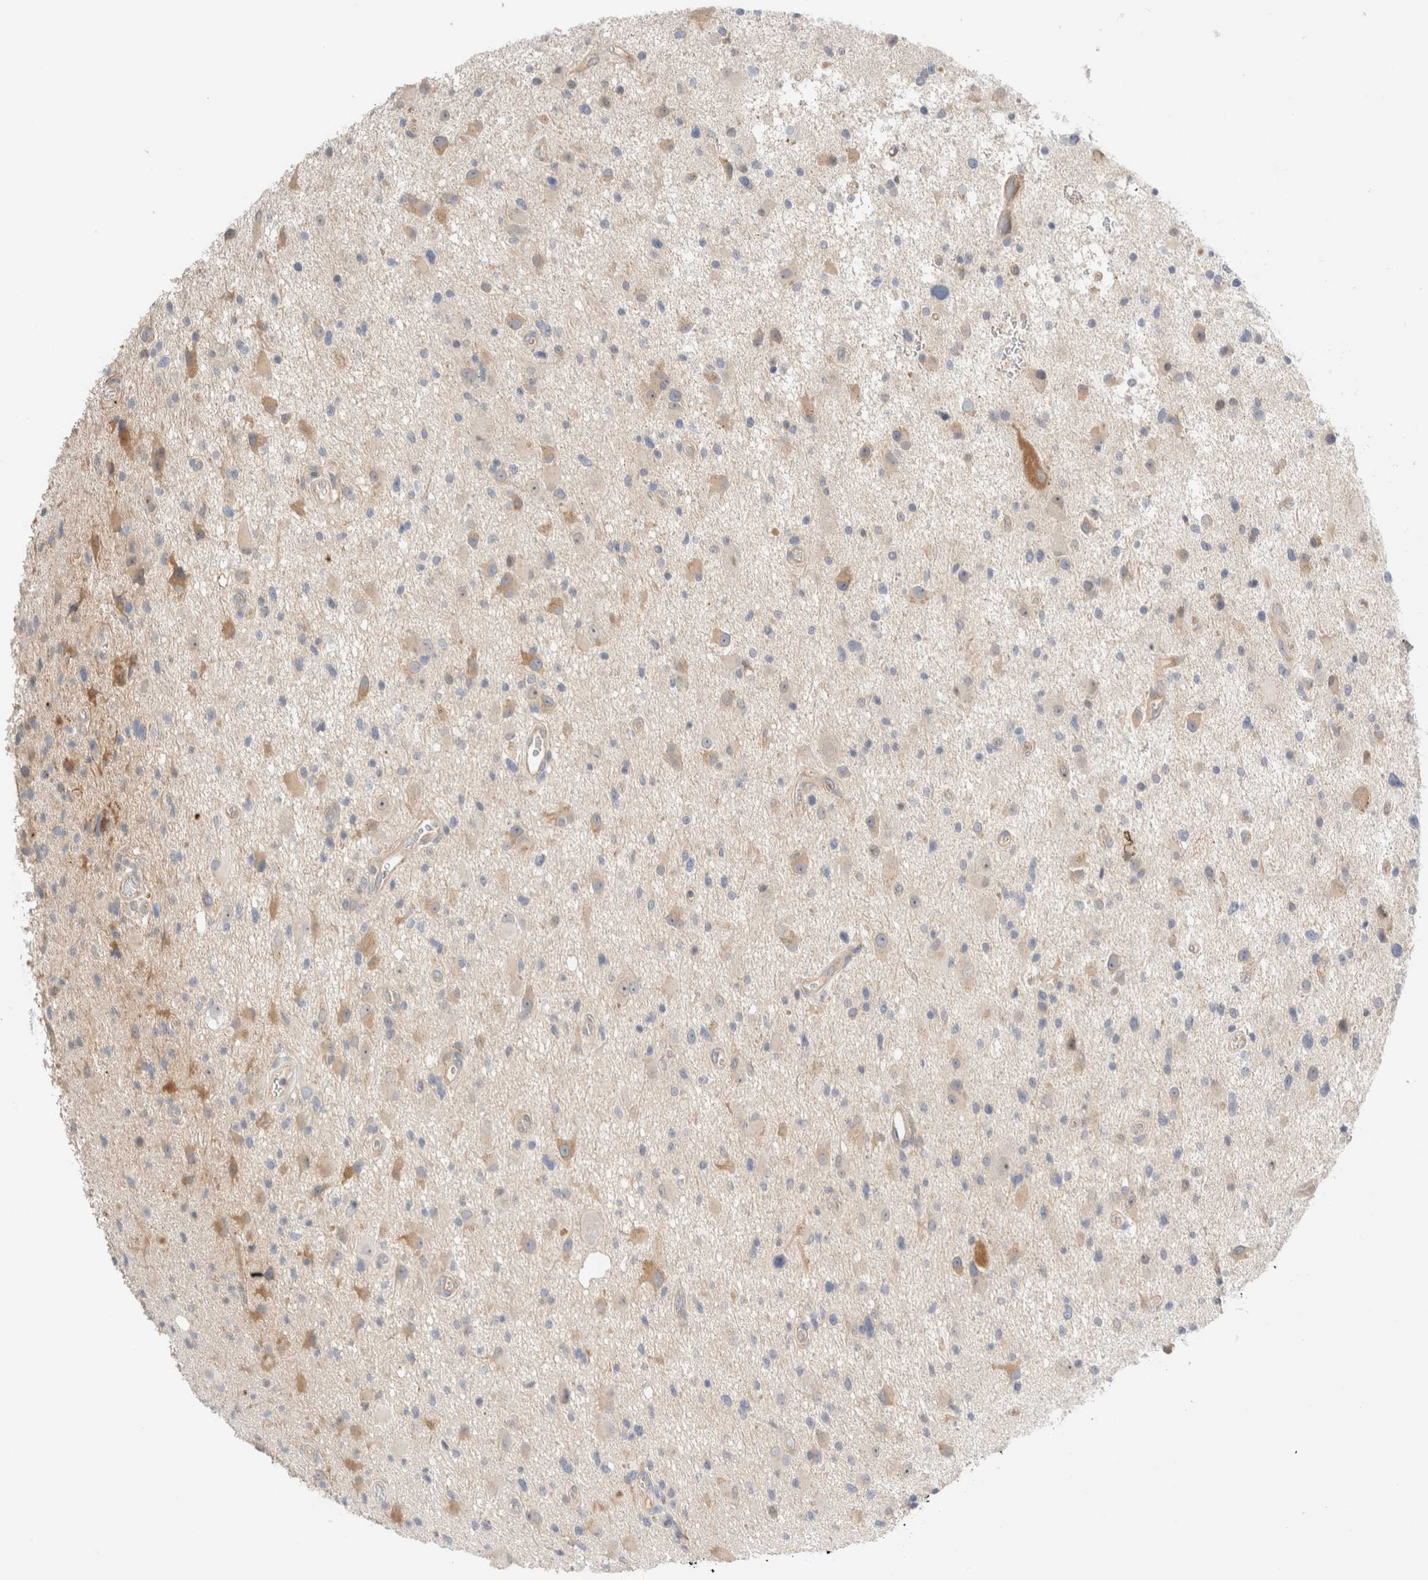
{"staining": {"intensity": "moderate", "quantity": "<25%", "location": "cytoplasmic/membranous"}, "tissue": "glioma", "cell_type": "Tumor cells", "image_type": "cancer", "snomed": [{"axis": "morphology", "description": "Glioma, malignant, High grade"}, {"axis": "topography", "description": "Brain"}], "caption": "There is low levels of moderate cytoplasmic/membranous staining in tumor cells of malignant glioma (high-grade), as demonstrated by immunohistochemical staining (brown color).", "gene": "SDR16C5", "patient": {"sex": "male", "age": 33}}